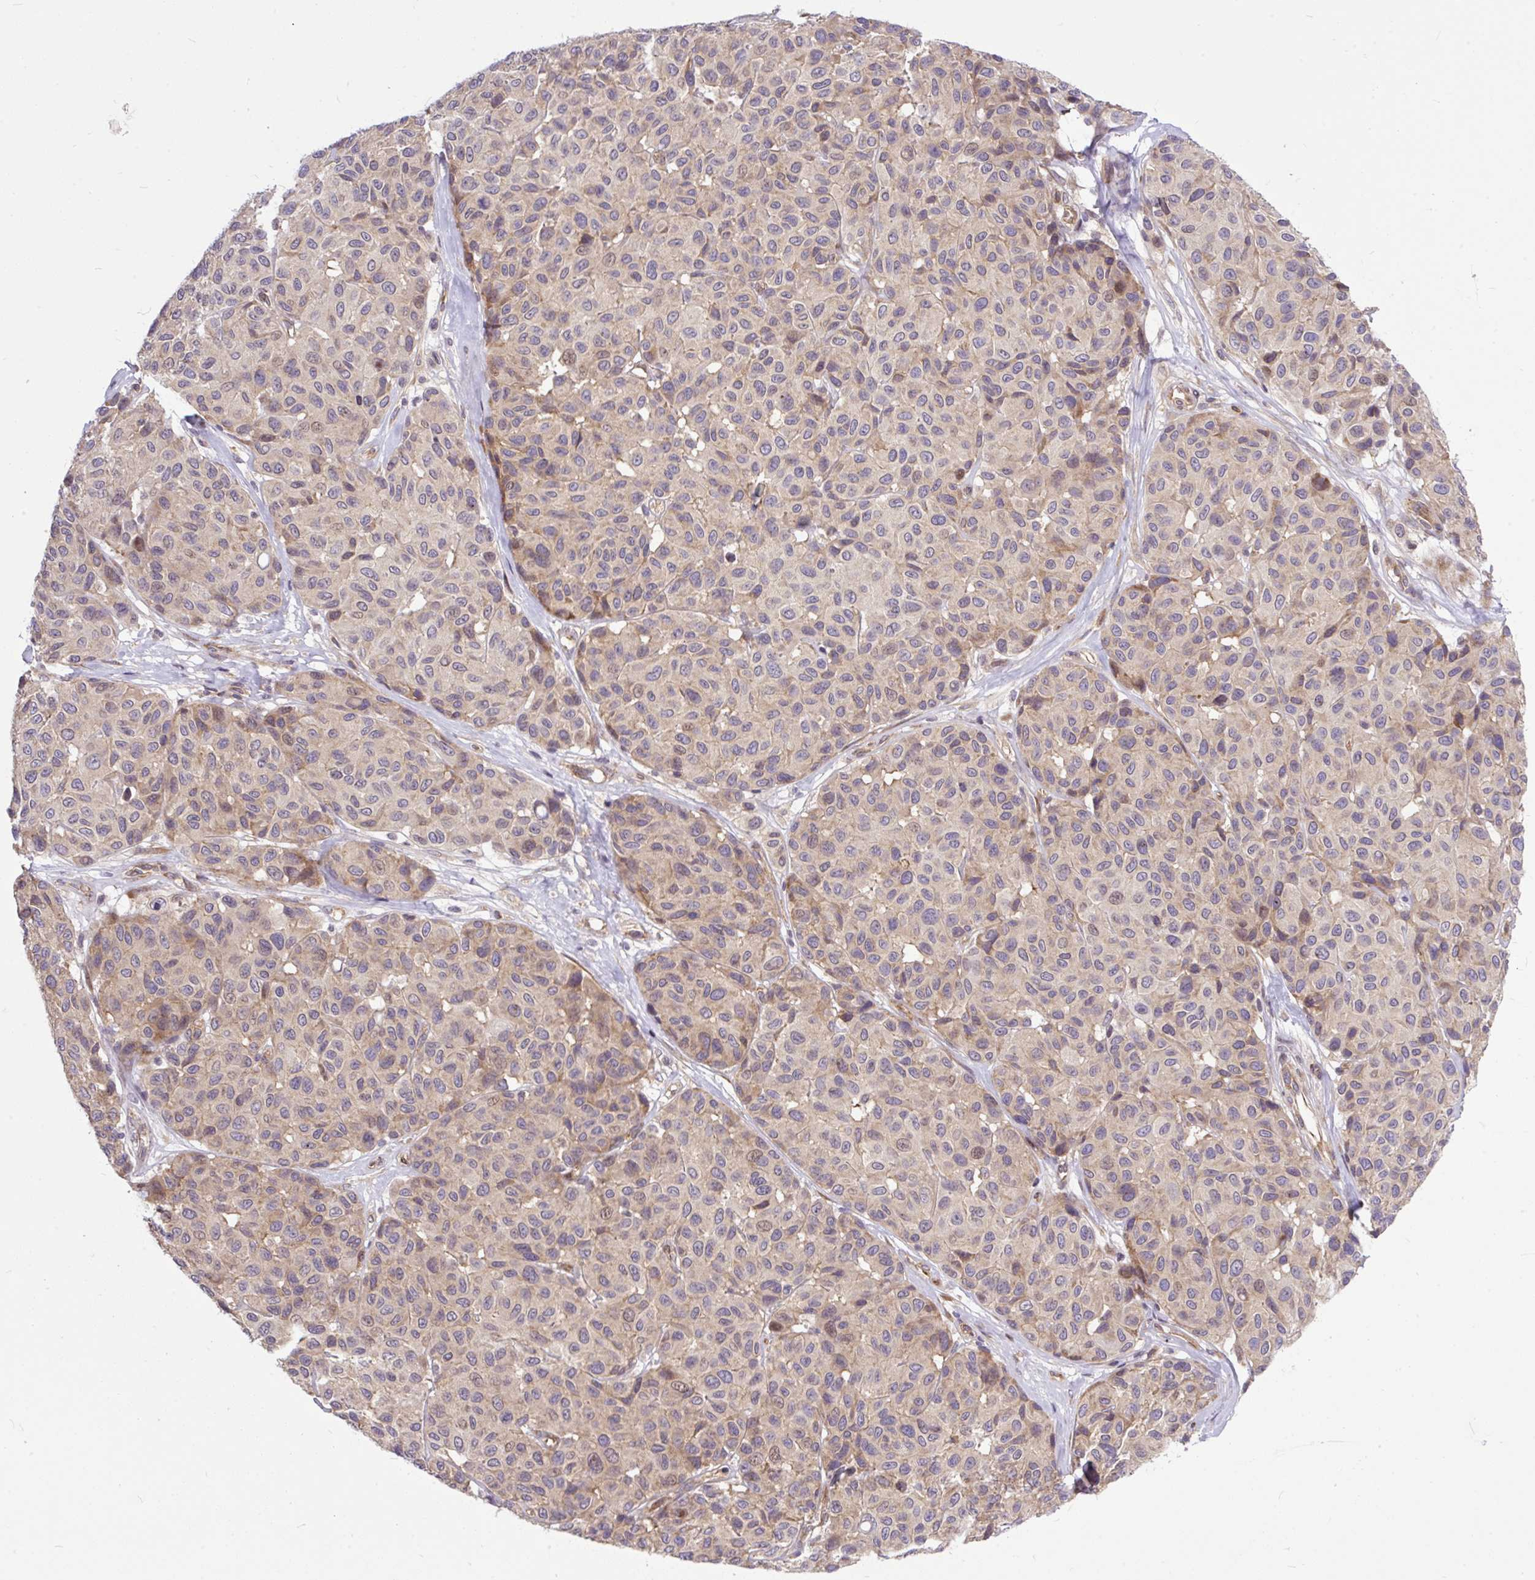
{"staining": {"intensity": "weak", "quantity": "<25%", "location": "cytoplasmic/membranous"}, "tissue": "melanoma", "cell_type": "Tumor cells", "image_type": "cancer", "snomed": [{"axis": "morphology", "description": "Malignant melanoma, NOS"}, {"axis": "topography", "description": "Skin"}], "caption": "Melanoma was stained to show a protein in brown. There is no significant positivity in tumor cells. (DAB immunohistochemistry (IHC), high magnification).", "gene": "TRIM17", "patient": {"sex": "female", "age": 66}}